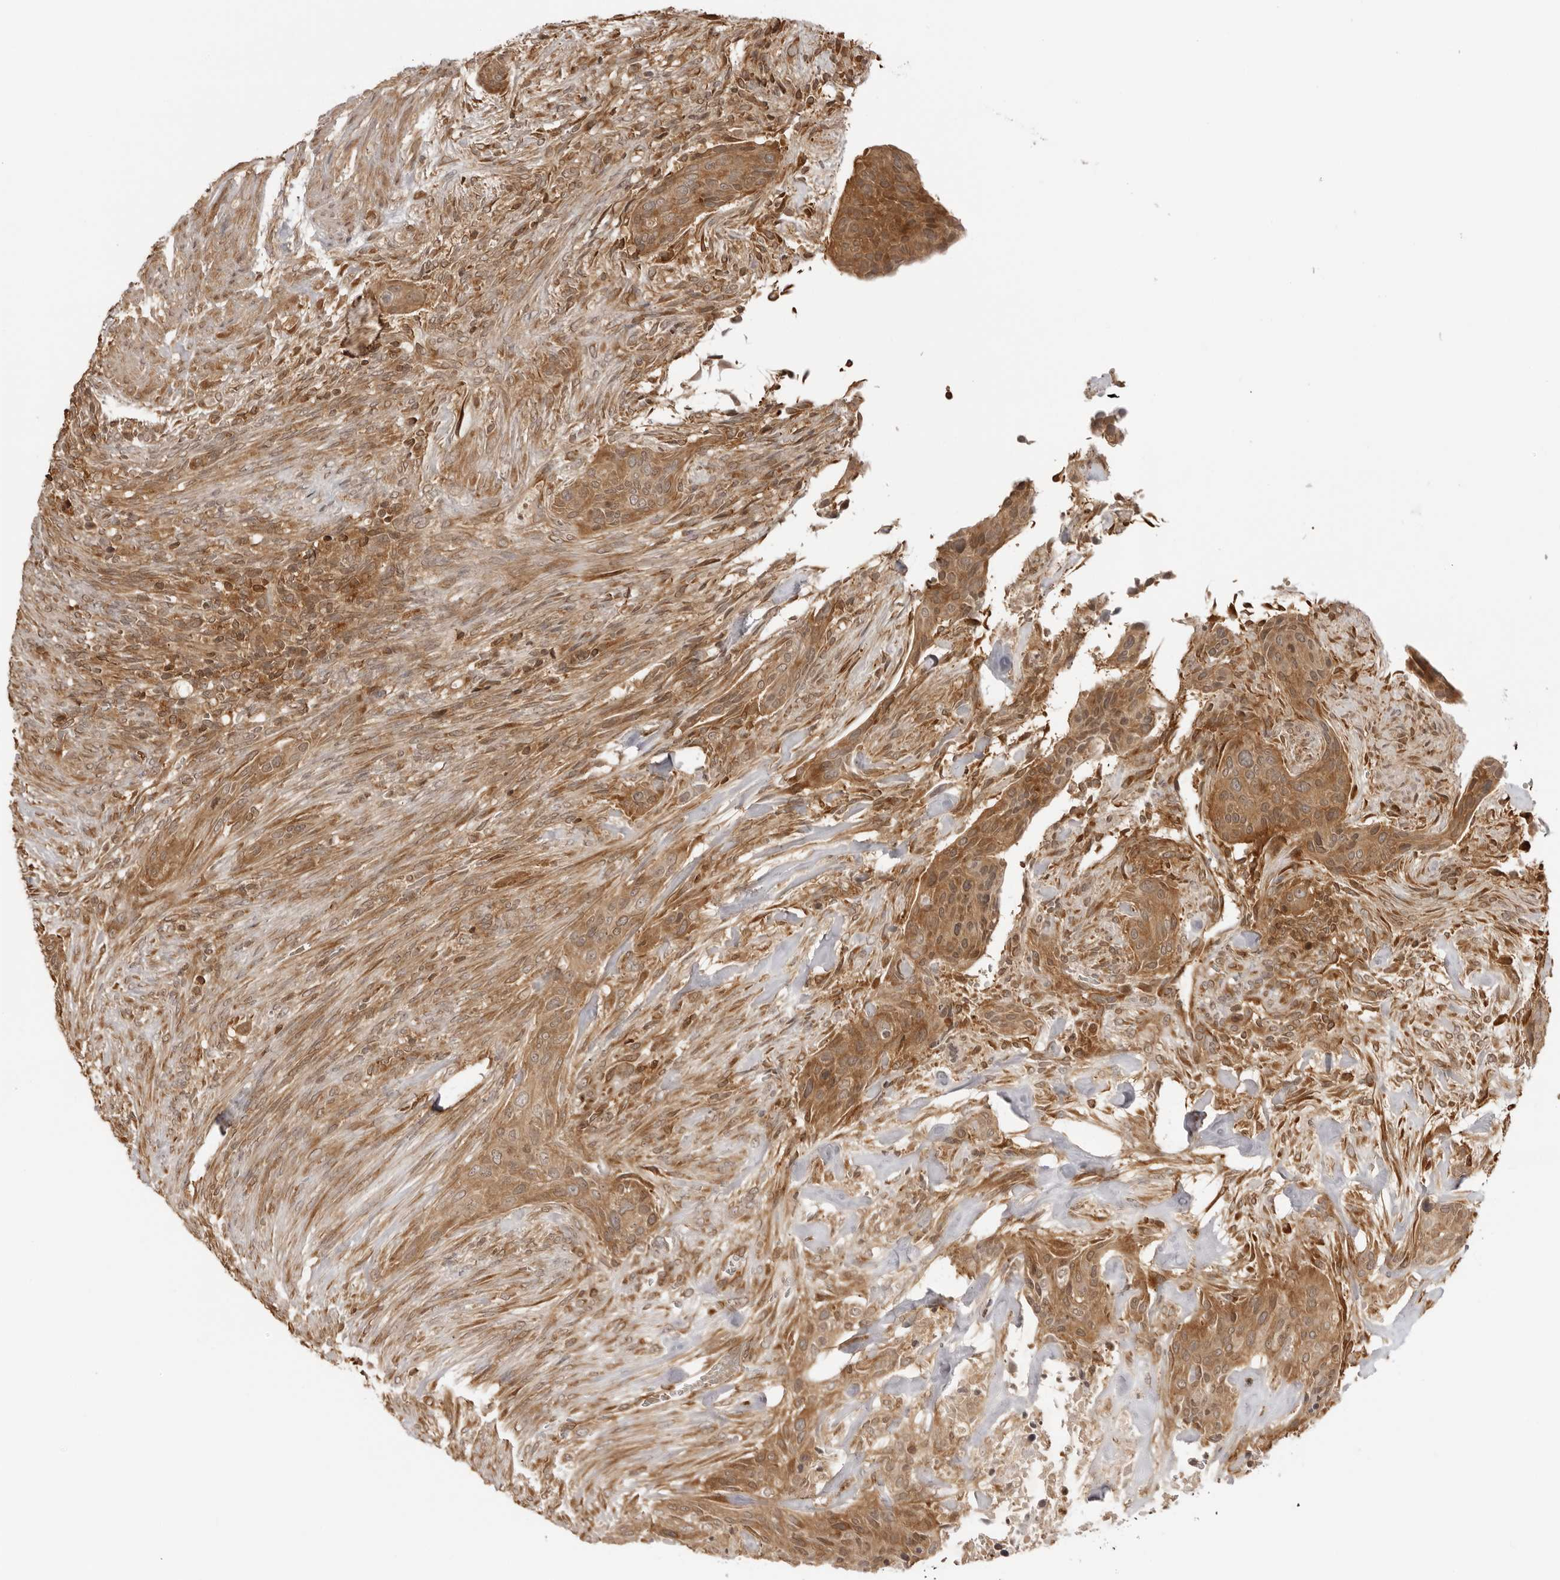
{"staining": {"intensity": "moderate", "quantity": ">75%", "location": "cytoplasmic/membranous,nuclear"}, "tissue": "urothelial cancer", "cell_type": "Tumor cells", "image_type": "cancer", "snomed": [{"axis": "morphology", "description": "Urothelial carcinoma, High grade"}, {"axis": "topography", "description": "Urinary bladder"}], "caption": "Human urothelial carcinoma (high-grade) stained with a brown dye shows moderate cytoplasmic/membranous and nuclear positive positivity in approximately >75% of tumor cells.", "gene": "IKBKE", "patient": {"sex": "male", "age": 35}}